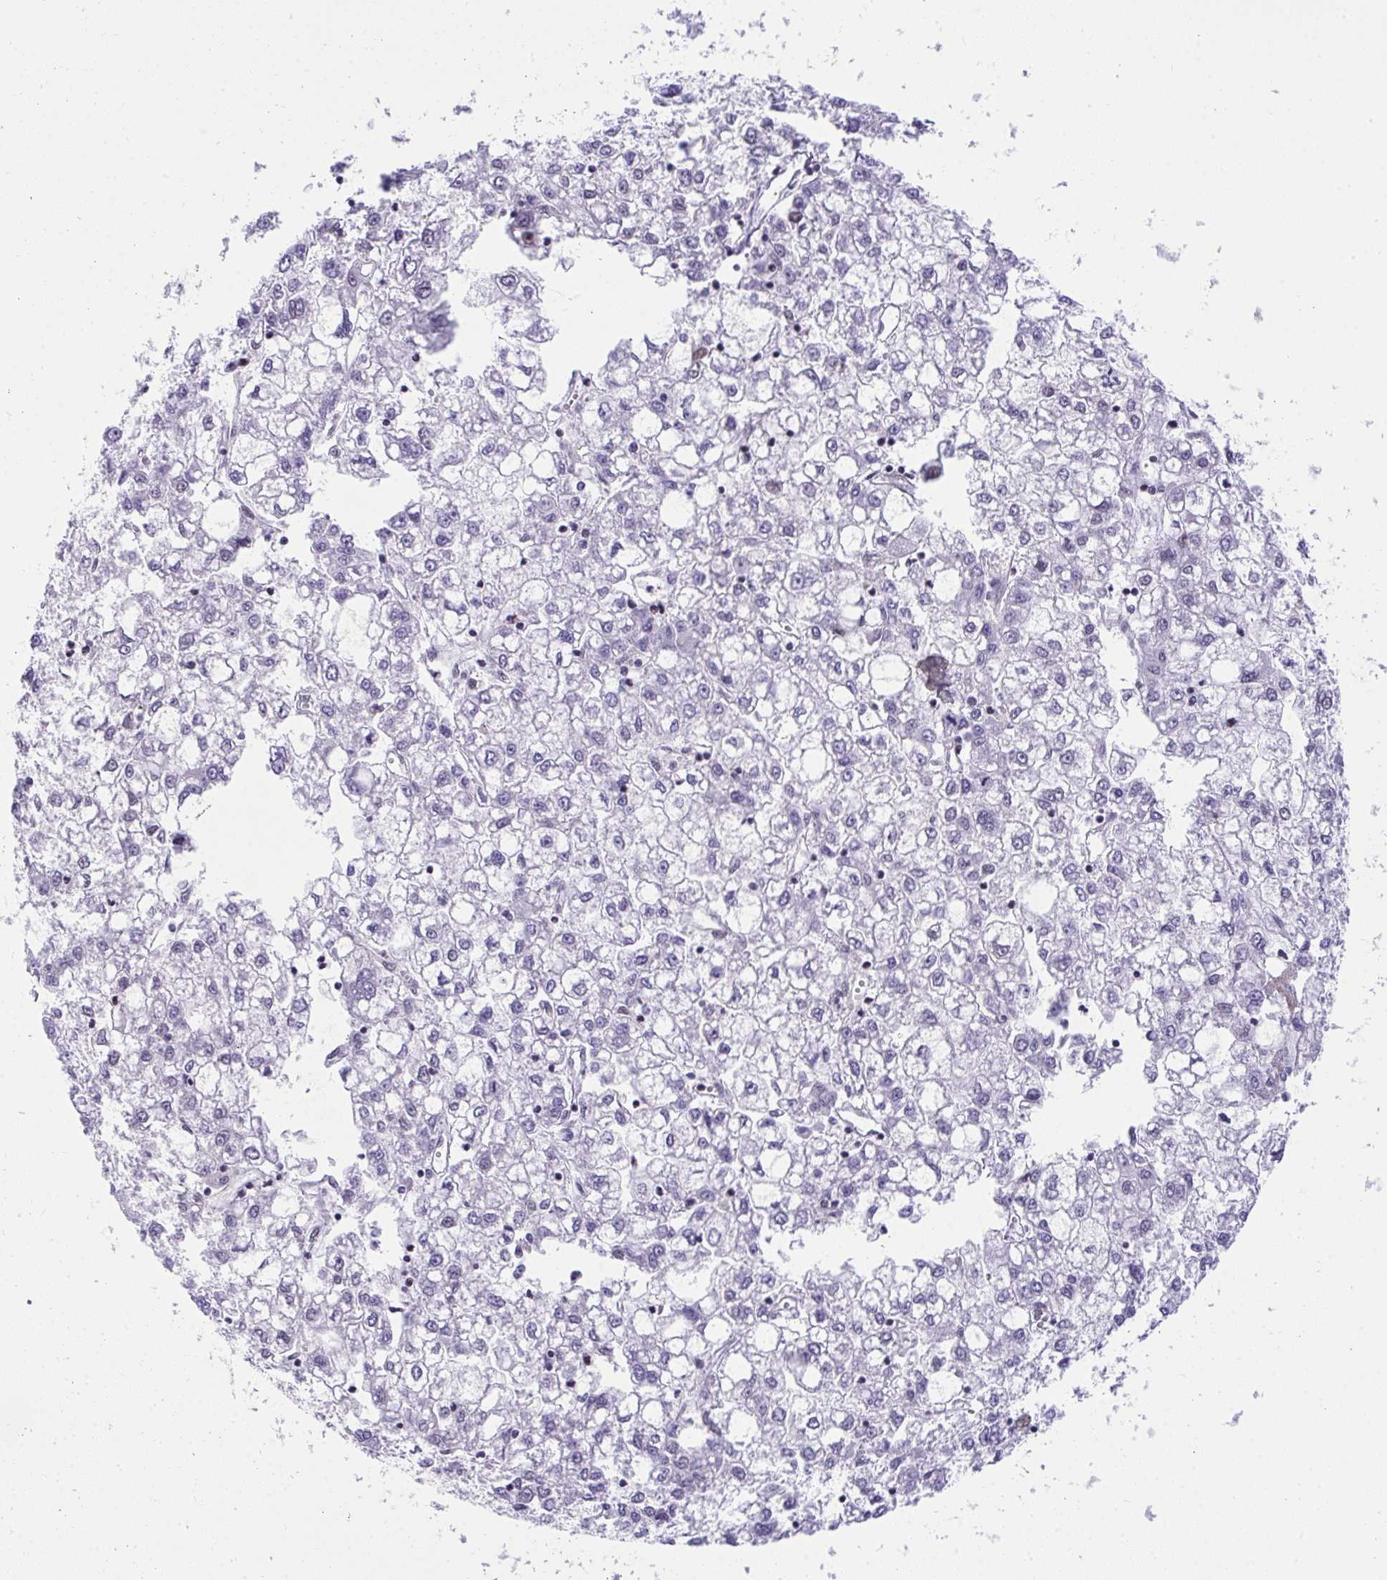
{"staining": {"intensity": "negative", "quantity": "none", "location": "none"}, "tissue": "liver cancer", "cell_type": "Tumor cells", "image_type": "cancer", "snomed": [{"axis": "morphology", "description": "Carcinoma, Hepatocellular, NOS"}, {"axis": "topography", "description": "Liver"}], "caption": "Protein analysis of hepatocellular carcinoma (liver) exhibits no significant positivity in tumor cells.", "gene": "ZFHX3", "patient": {"sex": "male", "age": 40}}